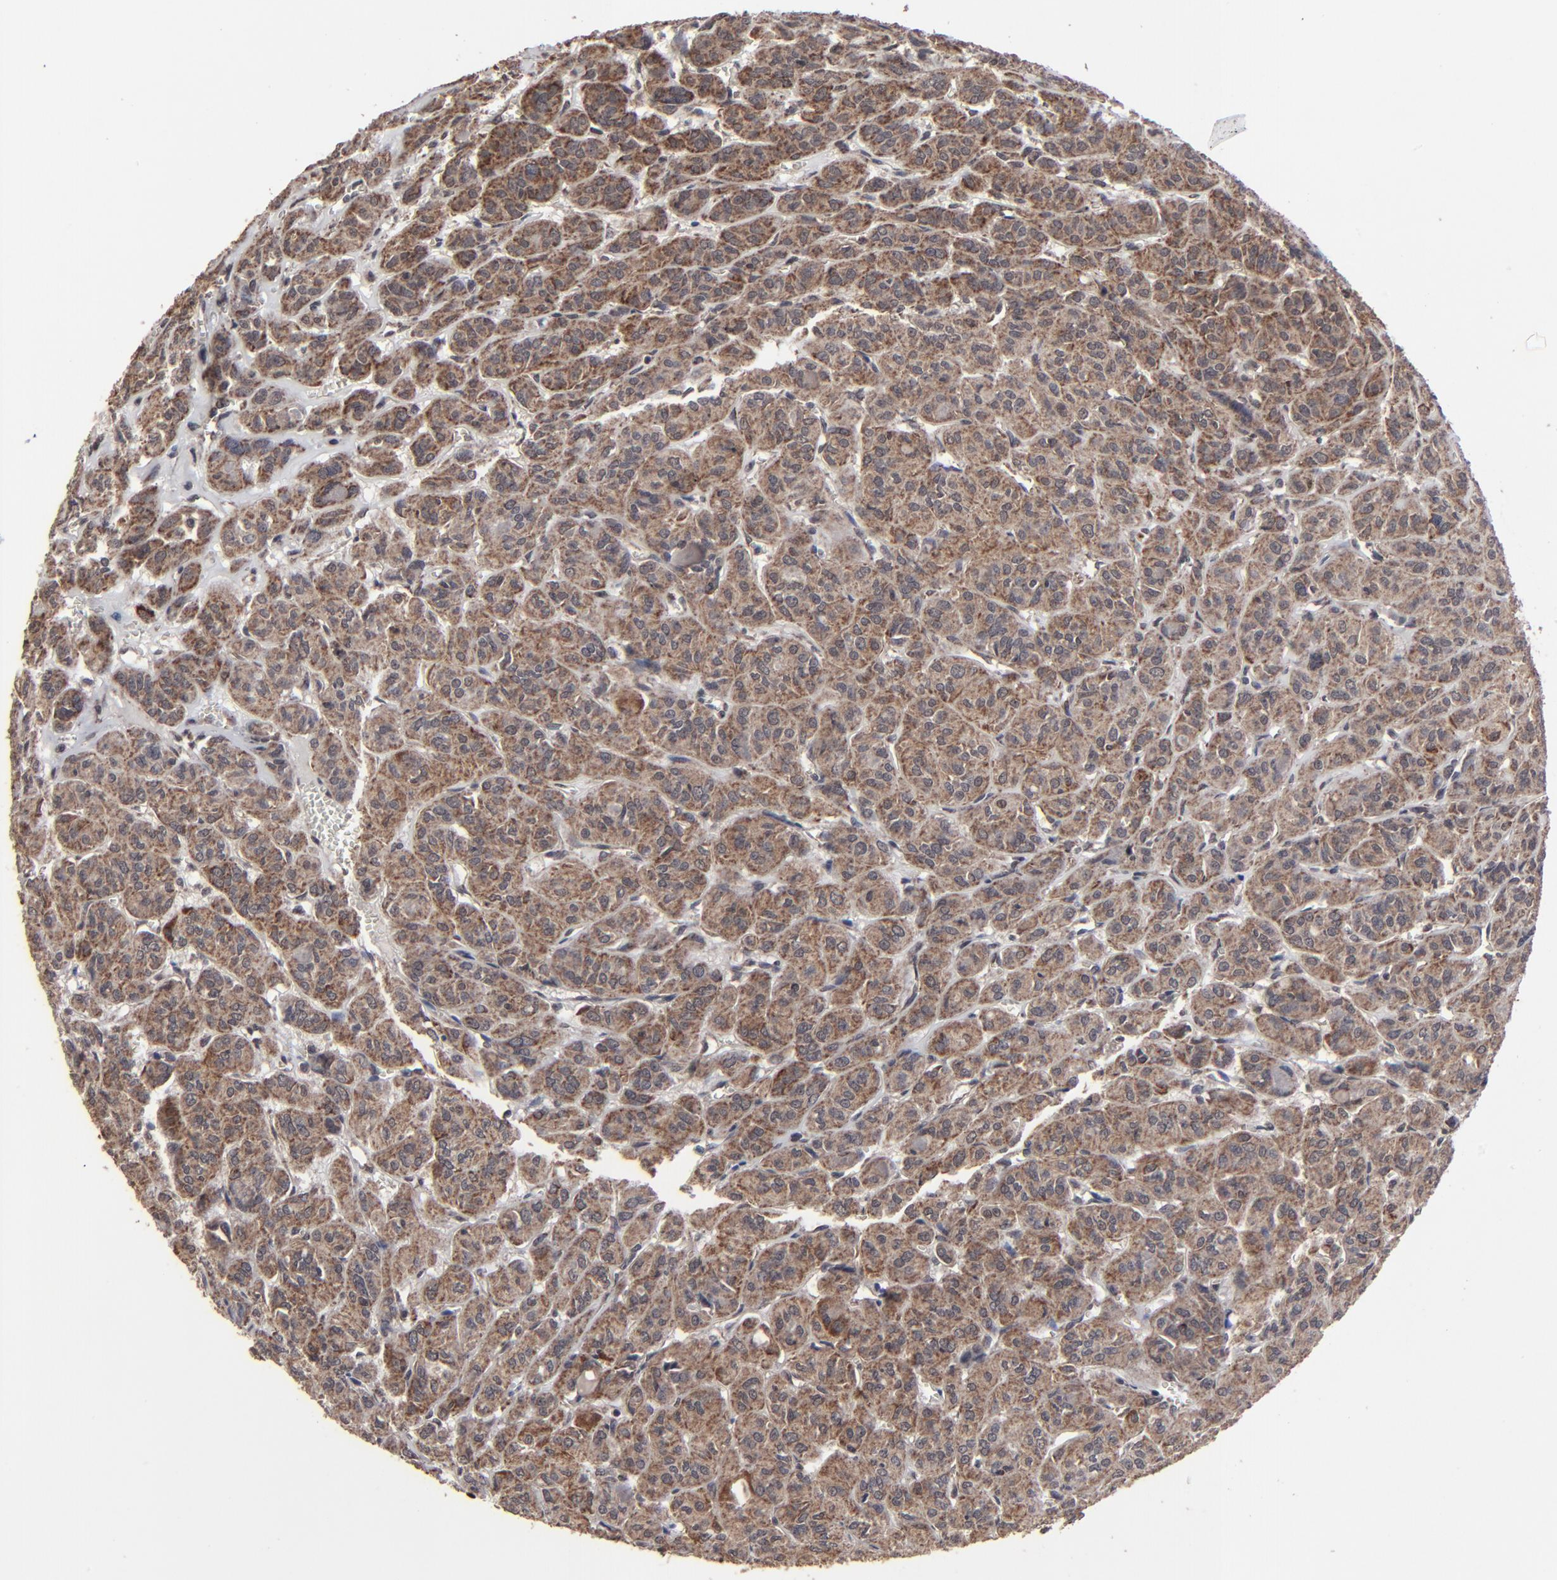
{"staining": {"intensity": "moderate", "quantity": ">75%", "location": "cytoplasmic/membranous"}, "tissue": "thyroid cancer", "cell_type": "Tumor cells", "image_type": "cancer", "snomed": [{"axis": "morphology", "description": "Follicular adenoma carcinoma, NOS"}, {"axis": "topography", "description": "Thyroid gland"}], "caption": "Thyroid follicular adenoma carcinoma tissue reveals moderate cytoplasmic/membranous positivity in approximately >75% of tumor cells, visualized by immunohistochemistry. The staining is performed using DAB brown chromogen to label protein expression. The nuclei are counter-stained blue using hematoxylin.", "gene": "BNIP3", "patient": {"sex": "female", "age": 71}}